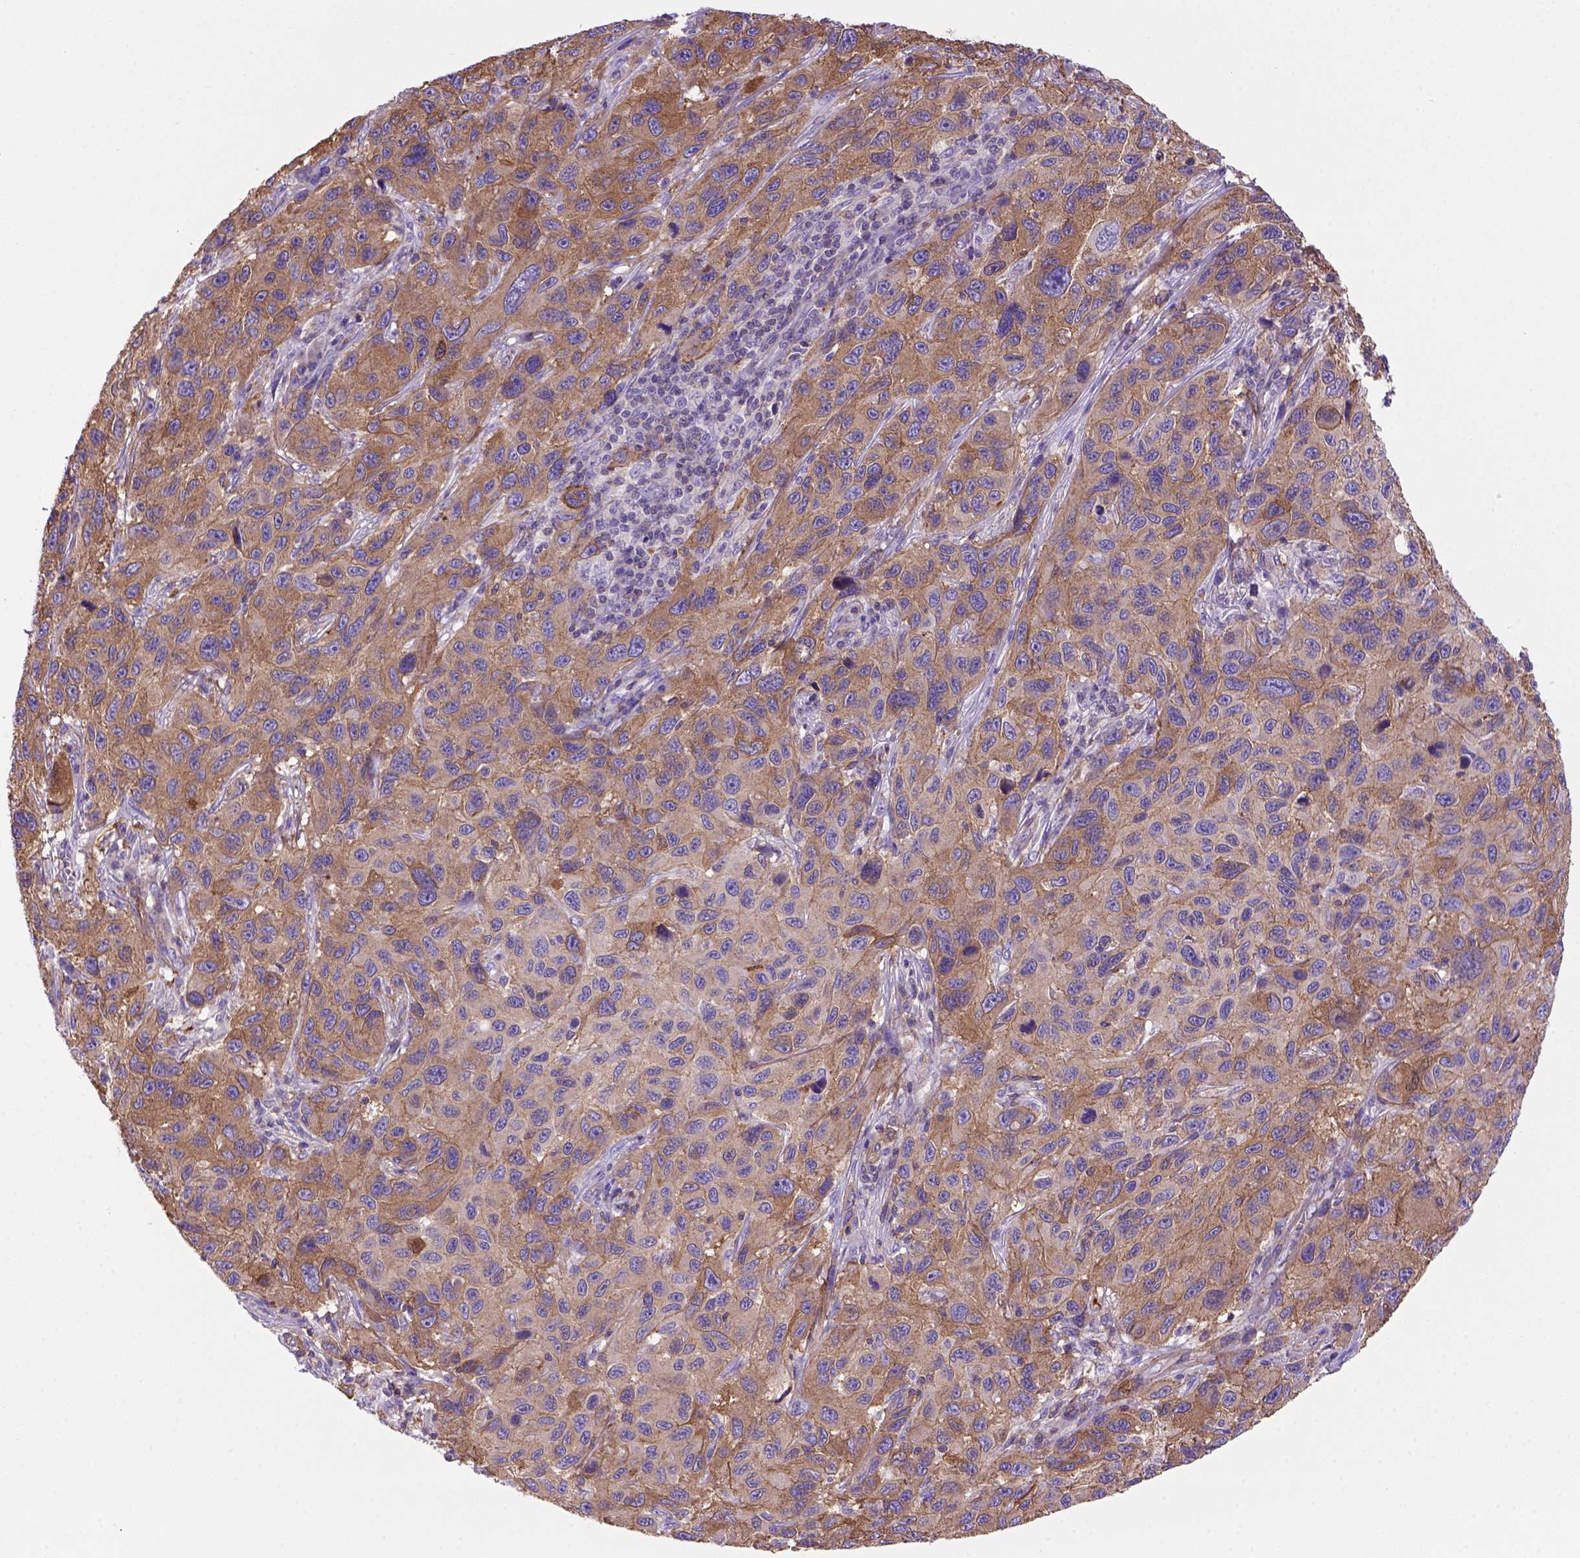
{"staining": {"intensity": "strong", "quantity": ">75%", "location": "cytoplasmic/membranous"}, "tissue": "melanoma", "cell_type": "Tumor cells", "image_type": "cancer", "snomed": [{"axis": "morphology", "description": "Malignant melanoma, NOS"}, {"axis": "topography", "description": "Skin"}], "caption": "Strong cytoplasmic/membranous expression is appreciated in approximately >75% of tumor cells in malignant melanoma.", "gene": "PEX12", "patient": {"sex": "male", "age": 53}}